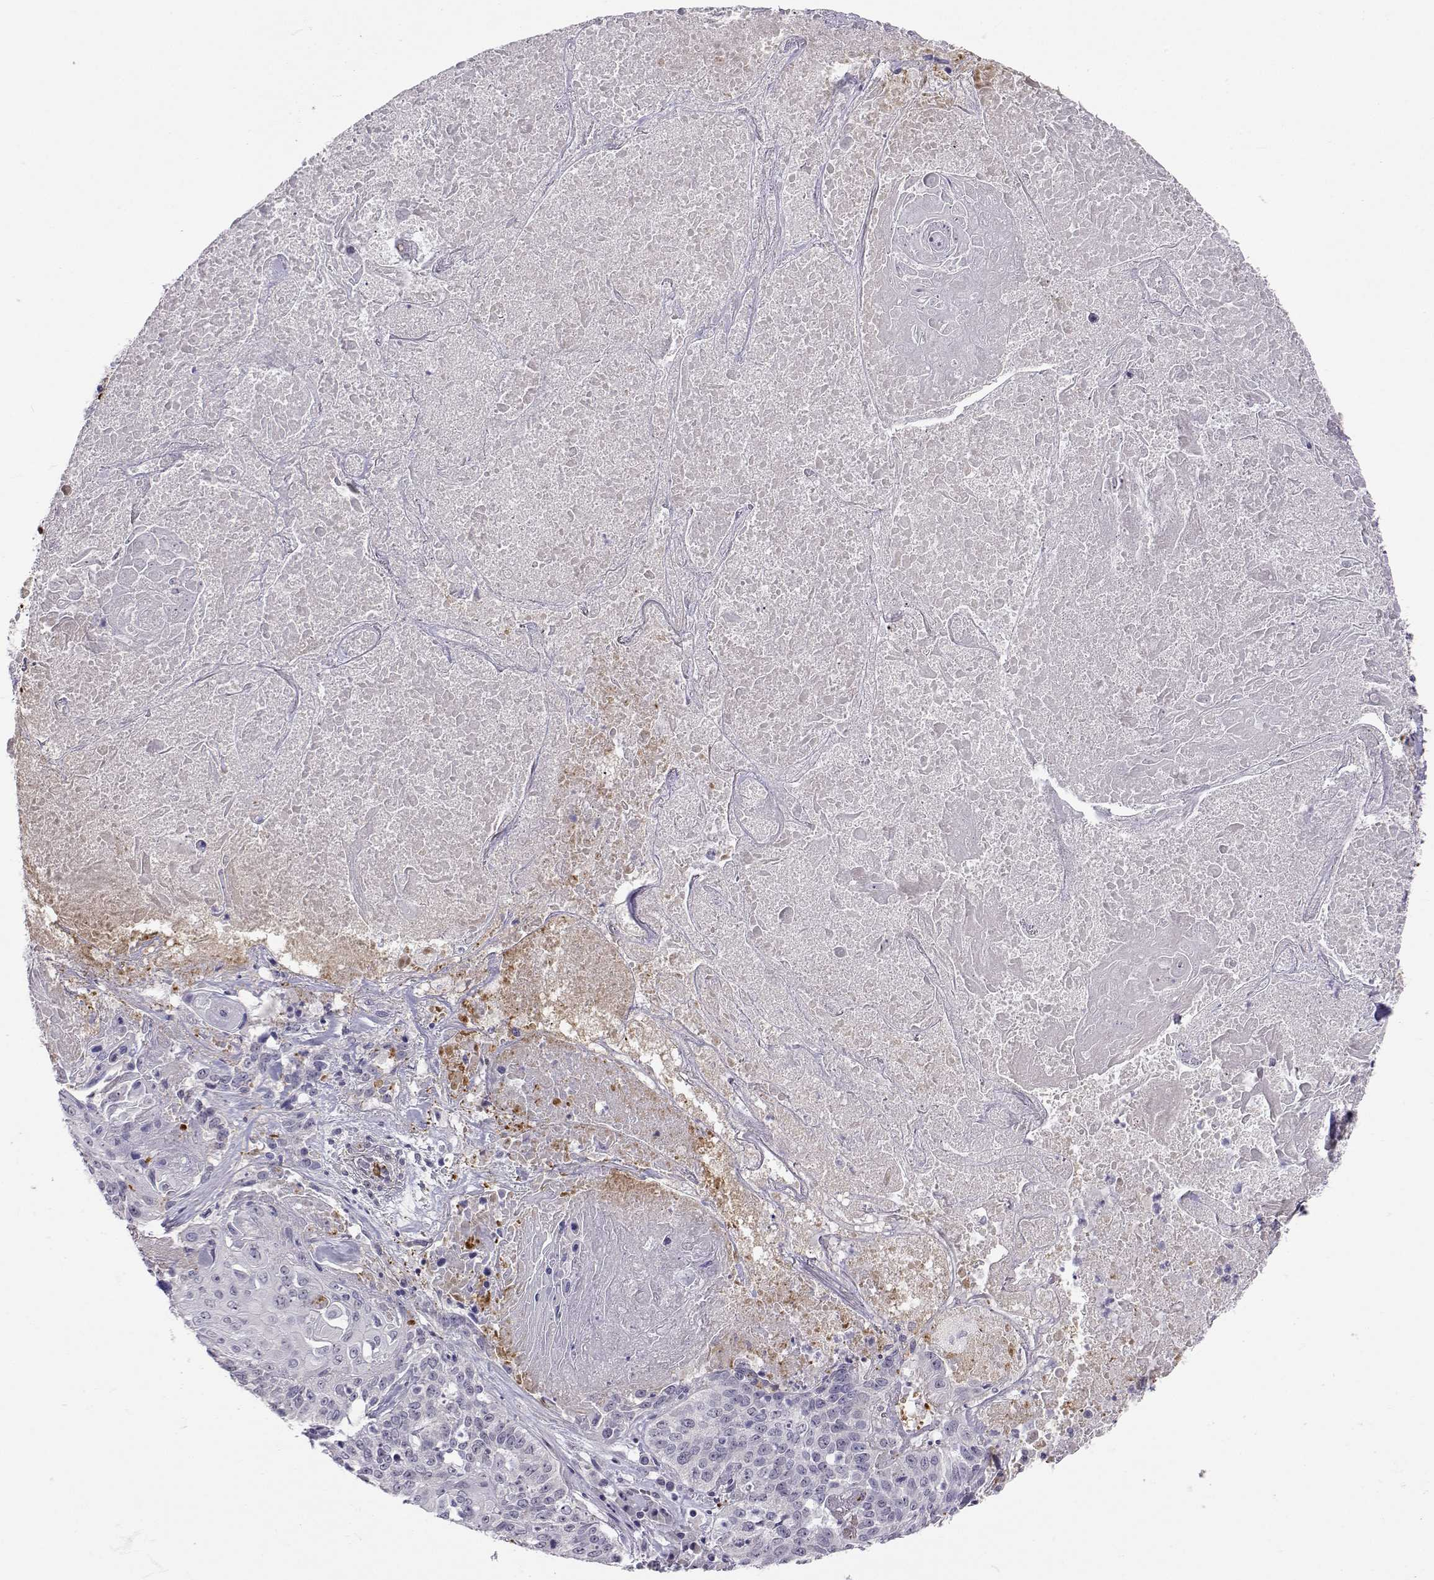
{"staining": {"intensity": "negative", "quantity": "none", "location": "none"}, "tissue": "lung cancer", "cell_type": "Tumor cells", "image_type": "cancer", "snomed": [{"axis": "morphology", "description": "Squamous cell carcinoma, NOS"}, {"axis": "topography", "description": "Lung"}], "caption": "IHC image of neoplastic tissue: human squamous cell carcinoma (lung) stained with DAB shows no significant protein expression in tumor cells.", "gene": "SLC6A3", "patient": {"sex": "male", "age": 64}}